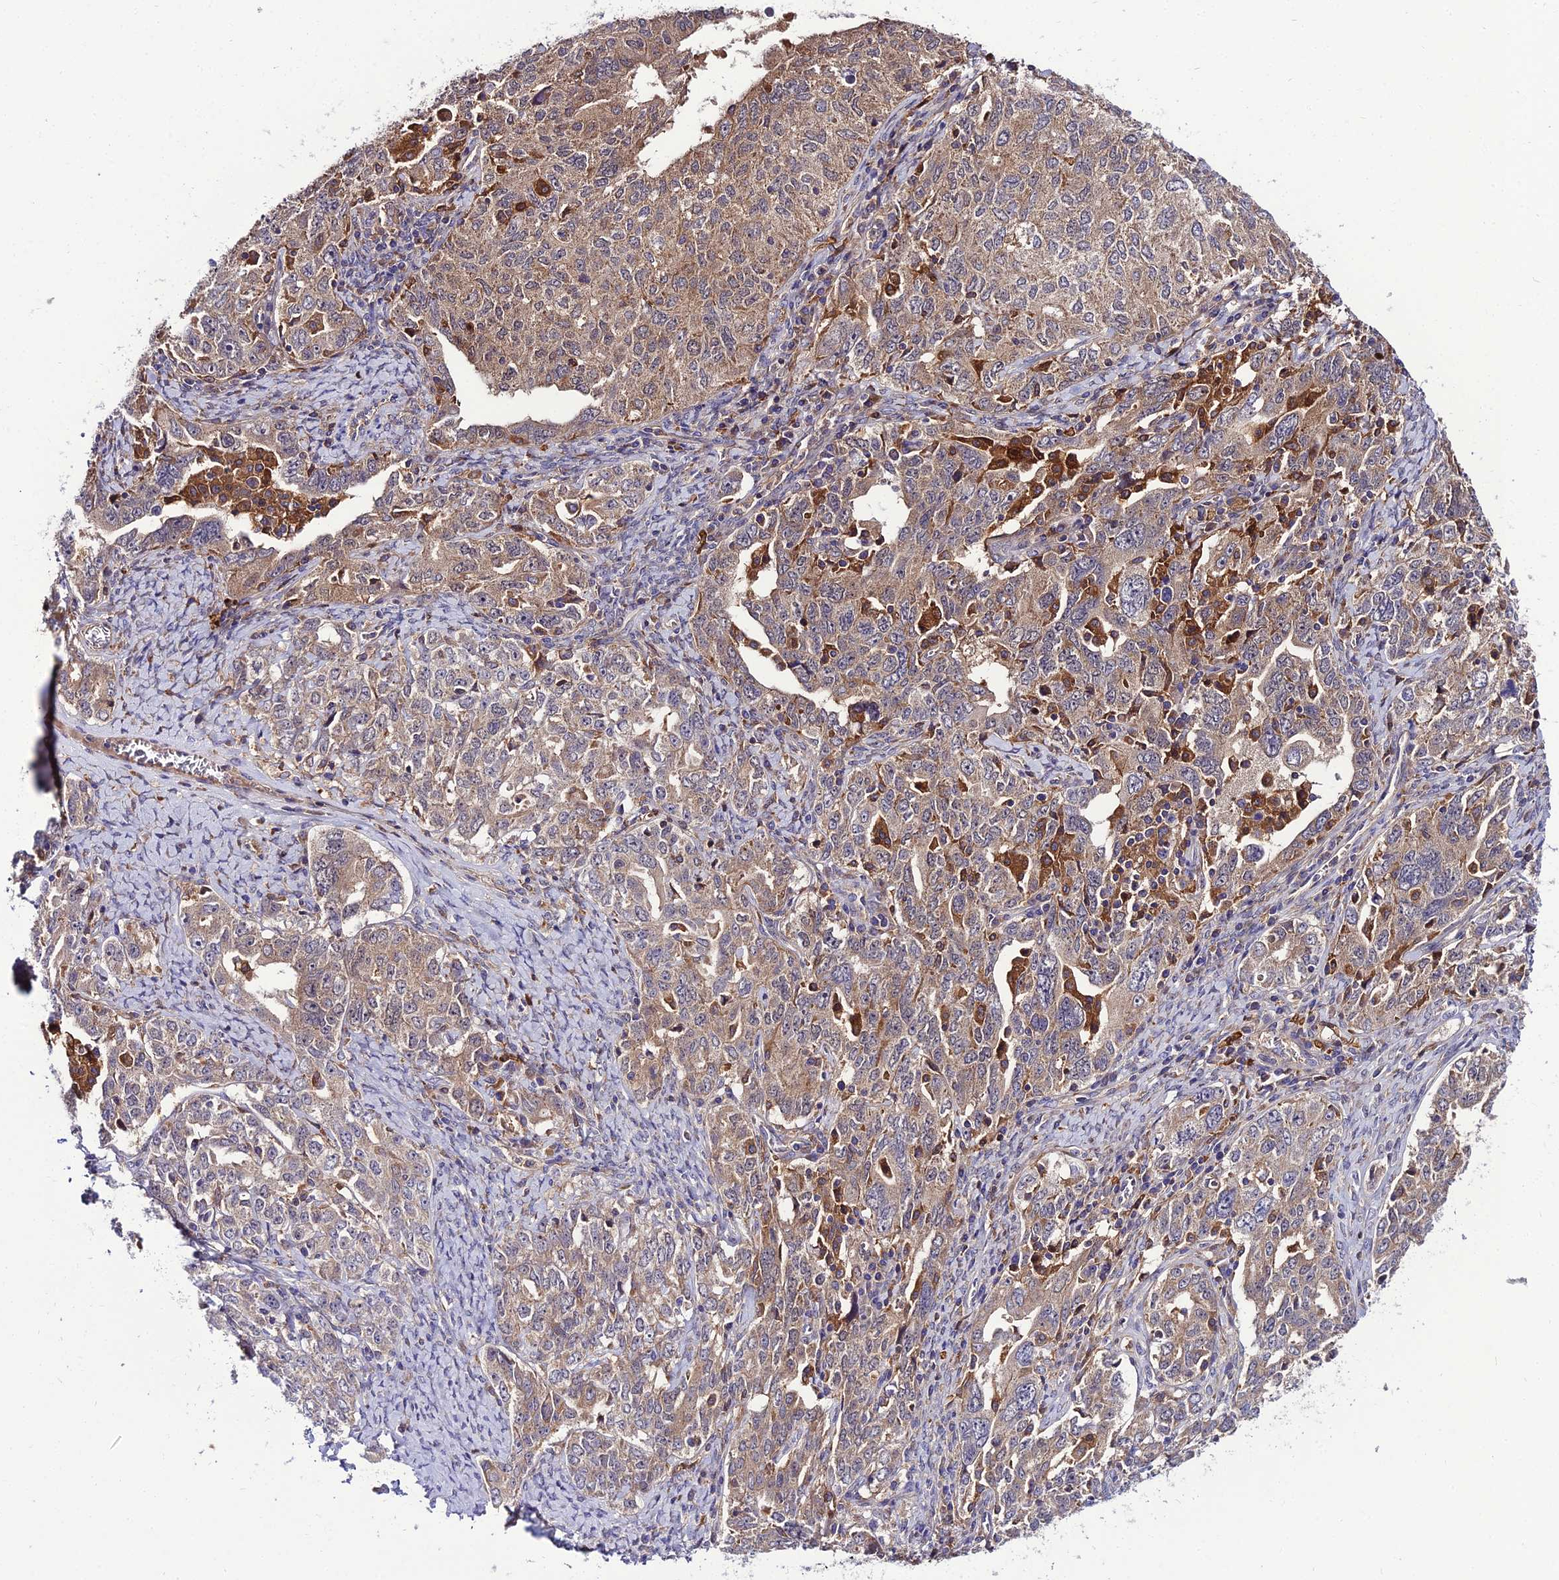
{"staining": {"intensity": "moderate", "quantity": "25%-75%", "location": "cytoplasmic/membranous"}, "tissue": "ovarian cancer", "cell_type": "Tumor cells", "image_type": "cancer", "snomed": [{"axis": "morphology", "description": "Carcinoma, endometroid"}, {"axis": "topography", "description": "Ovary"}], "caption": "Brown immunohistochemical staining in human ovarian endometroid carcinoma exhibits moderate cytoplasmic/membranous staining in approximately 25%-75% of tumor cells.", "gene": "C2orf69", "patient": {"sex": "female", "age": 62}}